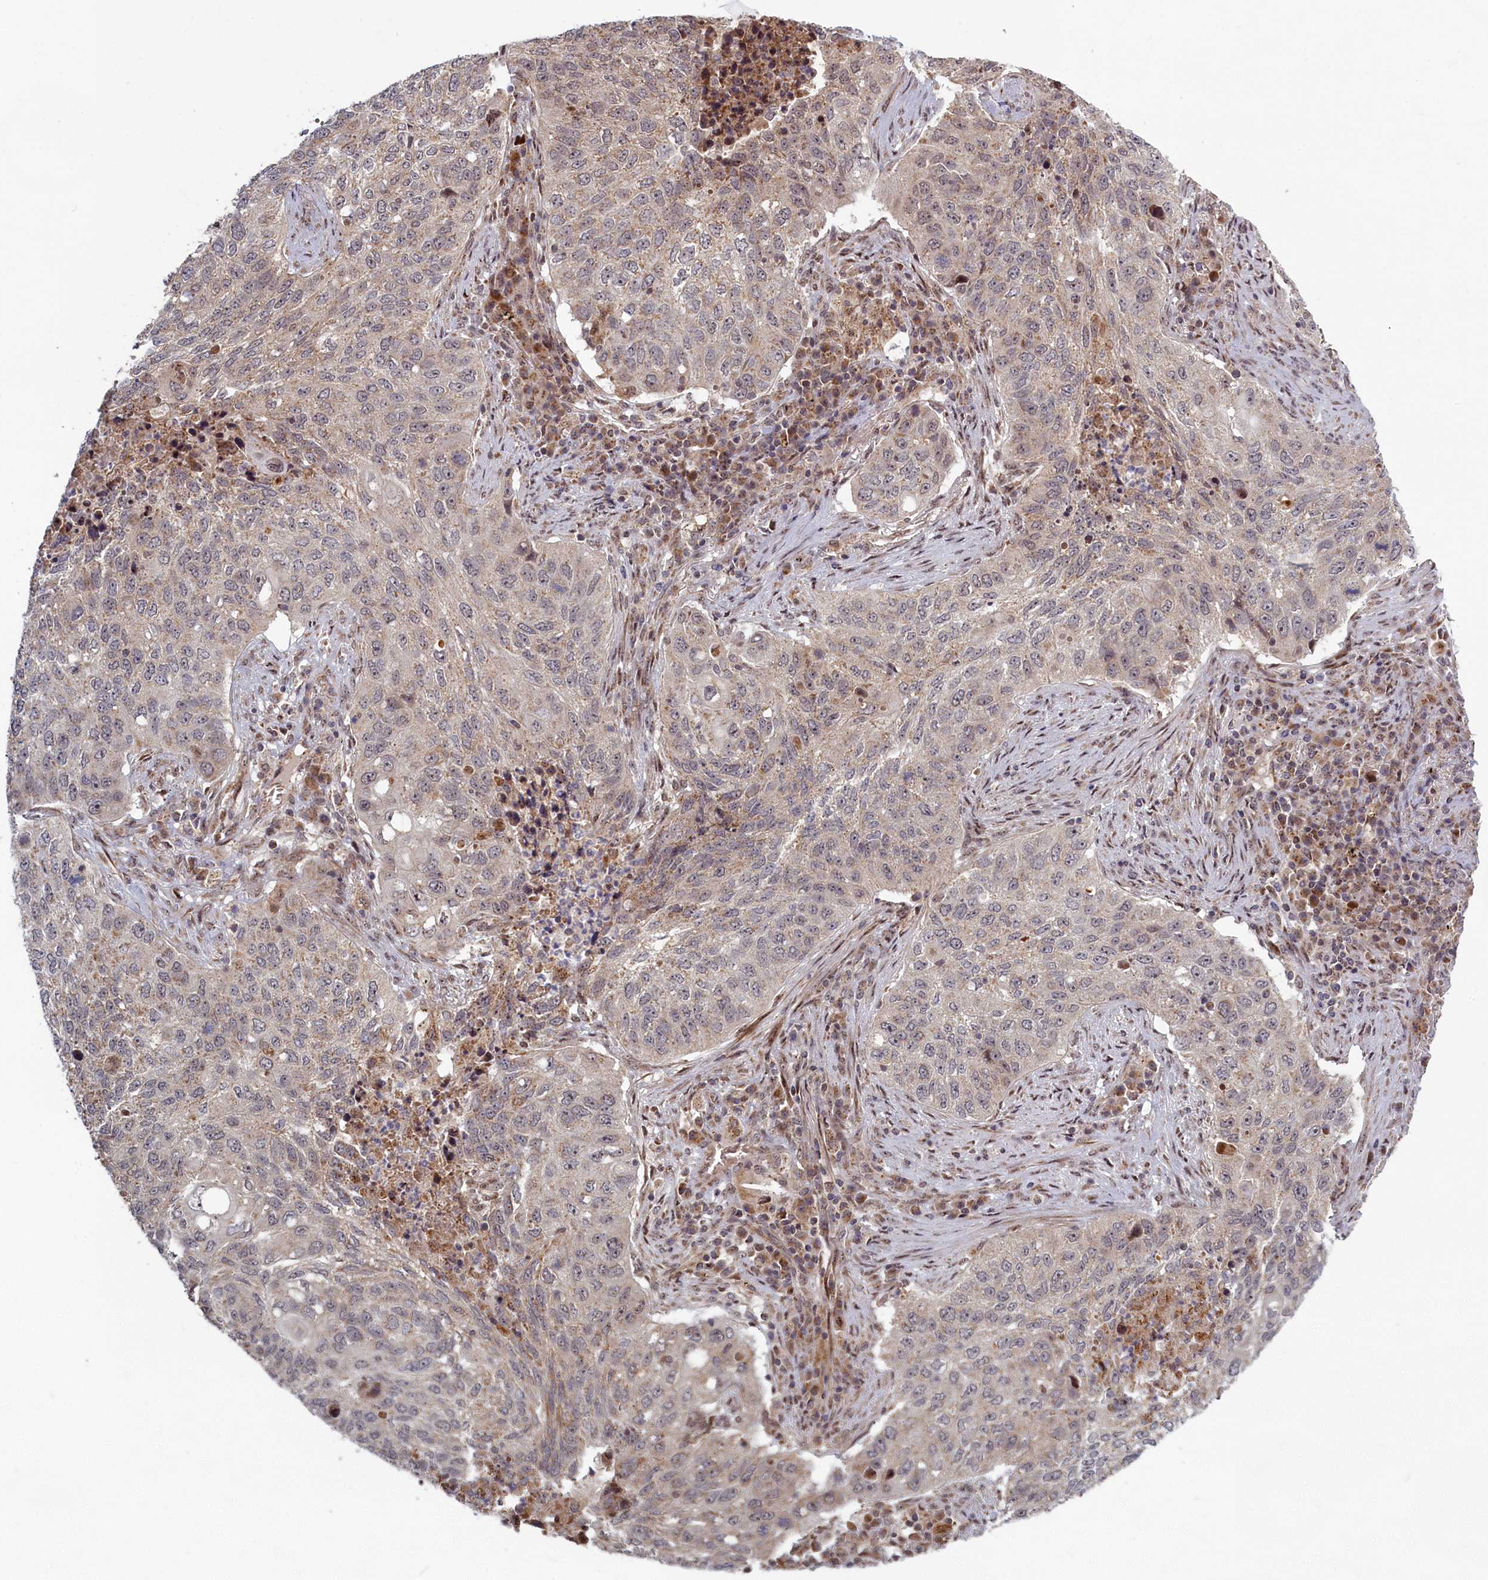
{"staining": {"intensity": "weak", "quantity": "<25%", "location": "cytoplasmic/membranous"}, "tissue": "lung cancer", "cell_type": "Tumor cells", "image_type": "cancer", "snomed": [{"axis": "morphology", "description": "Squamous cell carcinoma, NOS"}, {"axis": "topography", "description": "Lung"}], "caption": "Tumor cells are negative for protein expression in human squamous cell carcinoma (lung).", "gene": "PLA2G10", "patient": {"sex": "female", "age": 63}}